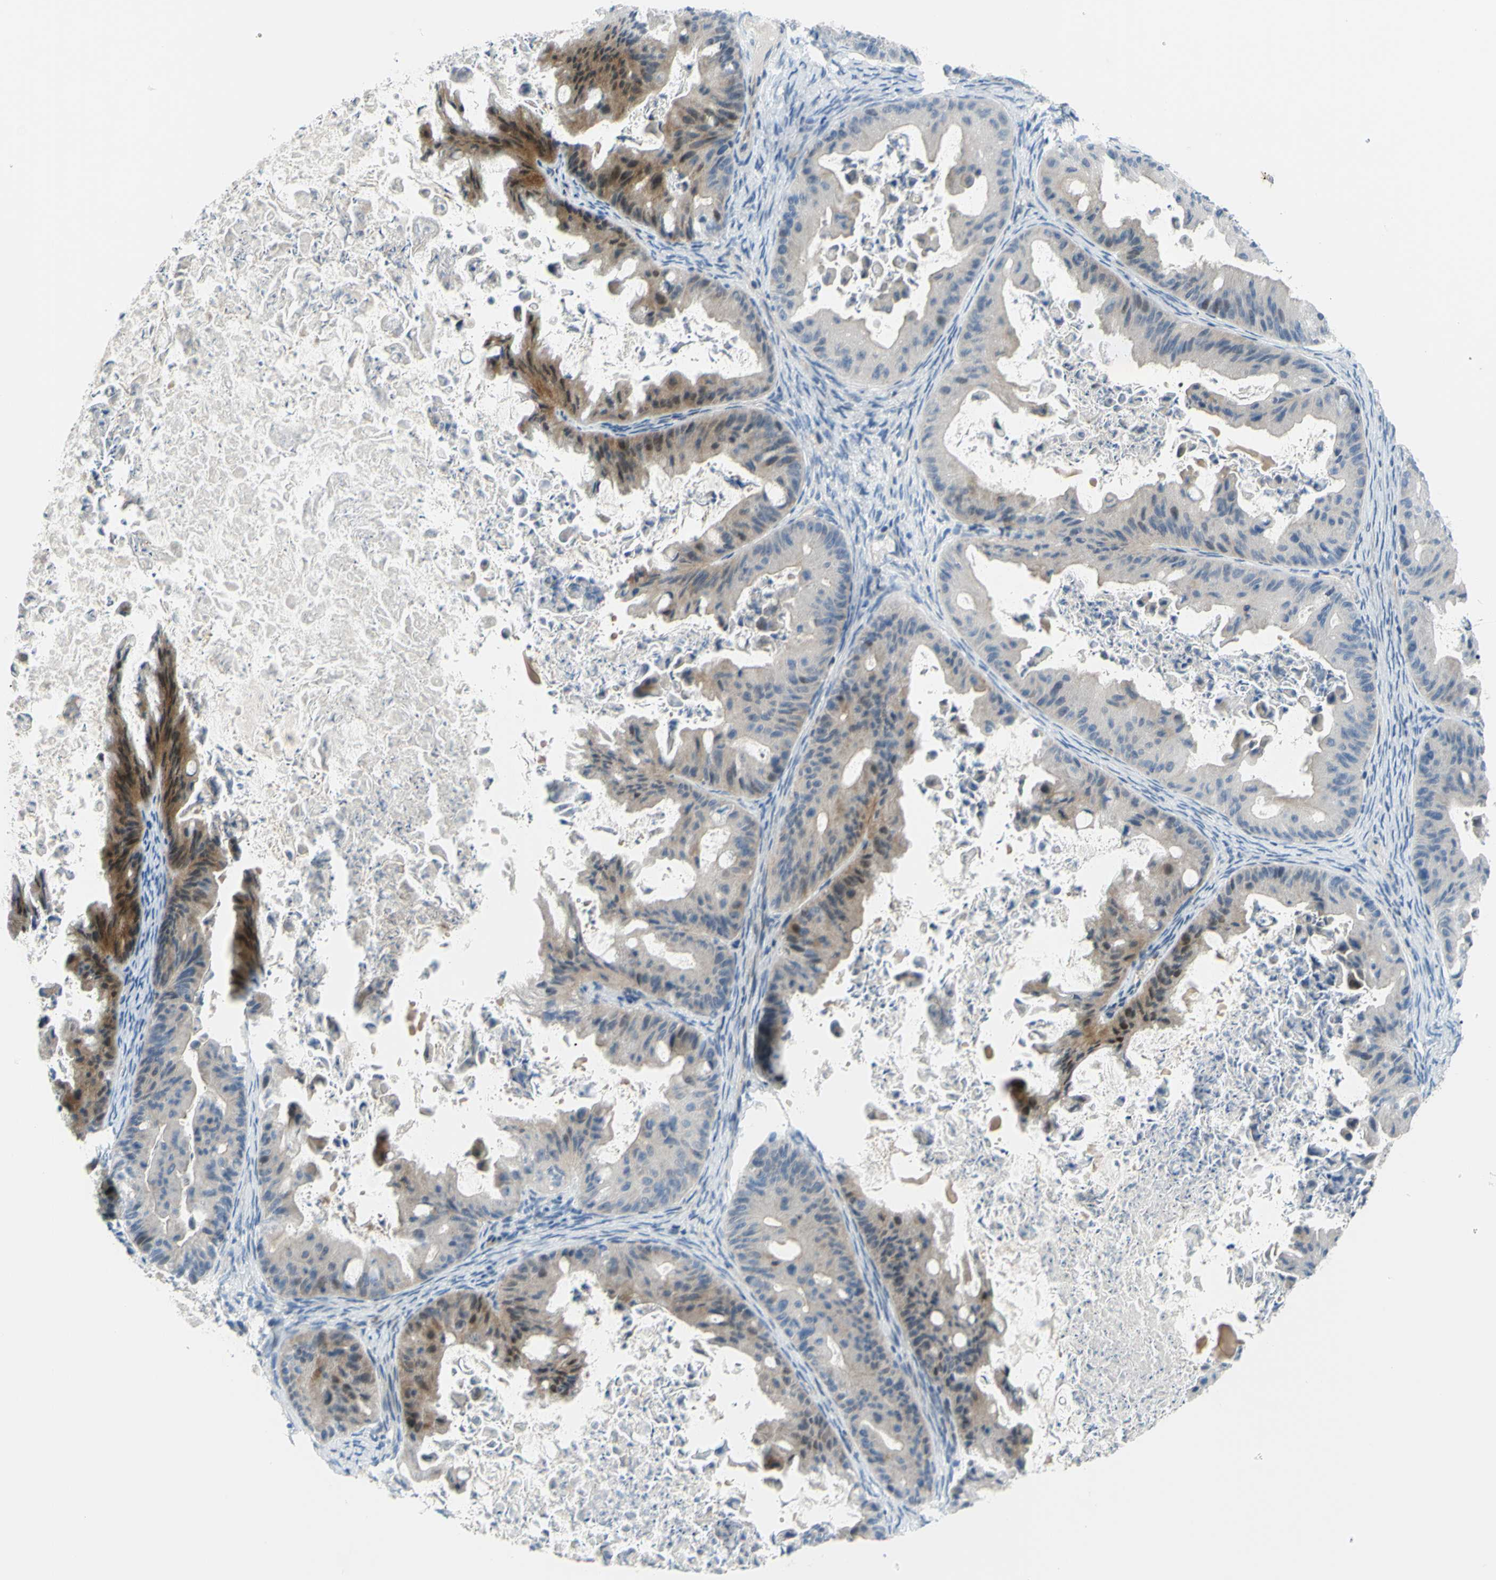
{"staining": {"intensity": "strong", "quantity": "25%-75%", "location": "cytoplasmic/membranous"}, "tissue": "ovarian cancer", "cell_type": "Tumor cells", "image_type": "cancer", "snomed": [{"axis": "morphology", "description": "Cystadenocarcinoma, mucinous, NOS"}, {"axis": "topography", "description": "Ovary"}], "caption": "The image reveals immunohistochemical staining of mucinous cystadenocarcinoma (ovarian). There is strong cytoplasmic/membranous staining is appreciated in about 25%-75% of tumor cells.", "gene": "PAK2", "patient": {"sex": "female", "age": 37}}